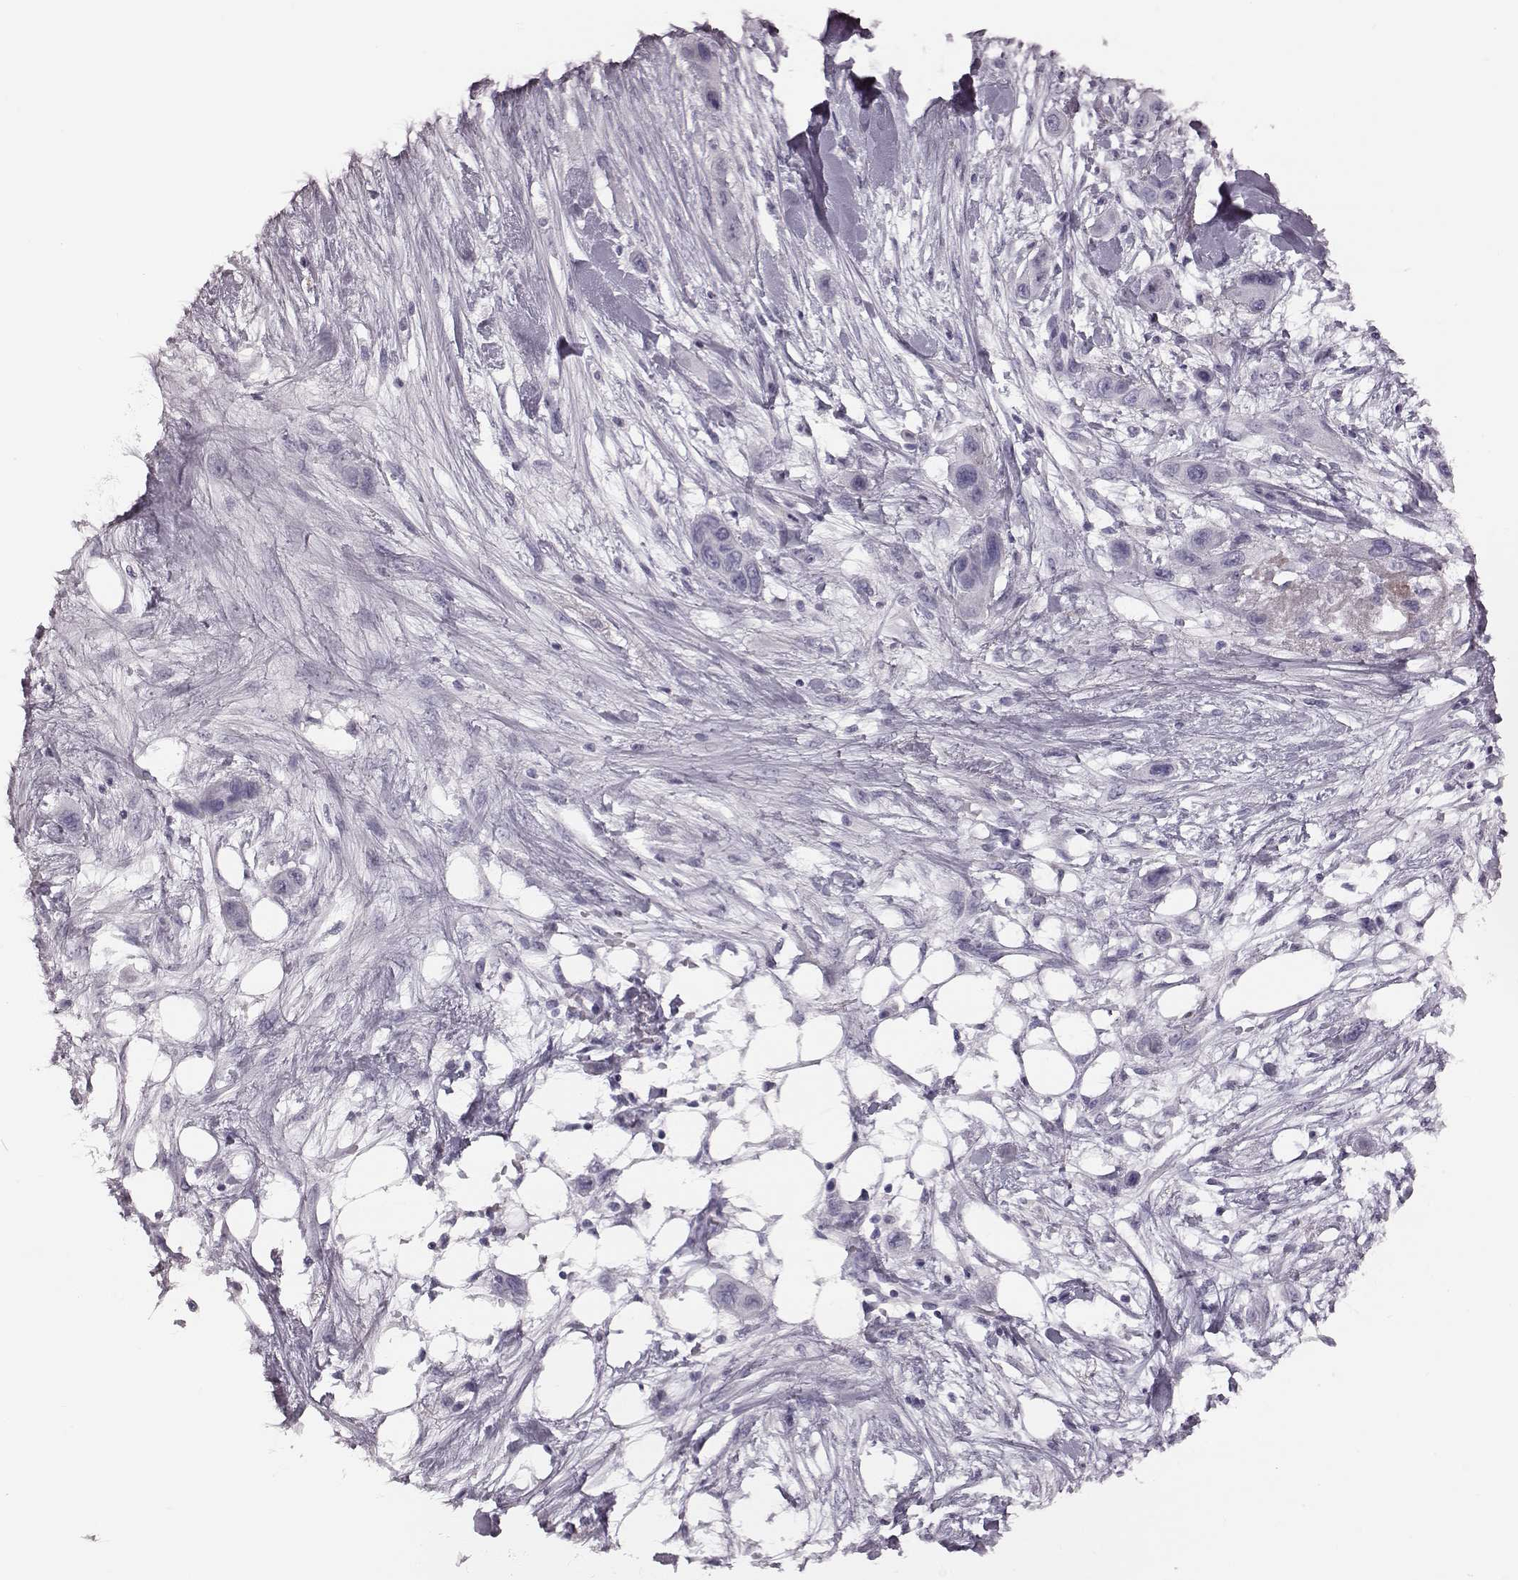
{"staining": {"intensity": "negative", "quantity": "none", "location": "none"}, "tissue": "skin cancer", "cell_type": "Tumor cells", "image_type": "cancer", "snomed": [{"axis": "morphology", "description": "Squamous cell carcinoma, NOS"}, {"axis": "topography", "description": "Skin"}], "caption": "DAB (3,3'-diaminobenzidine) immunohistochemical staining of skin cancer (squamous cell carcinoma) displays no significant staining in tumor cells.", "gene": "ZNF433", "patient": {"sex": "male", "age": 79}}